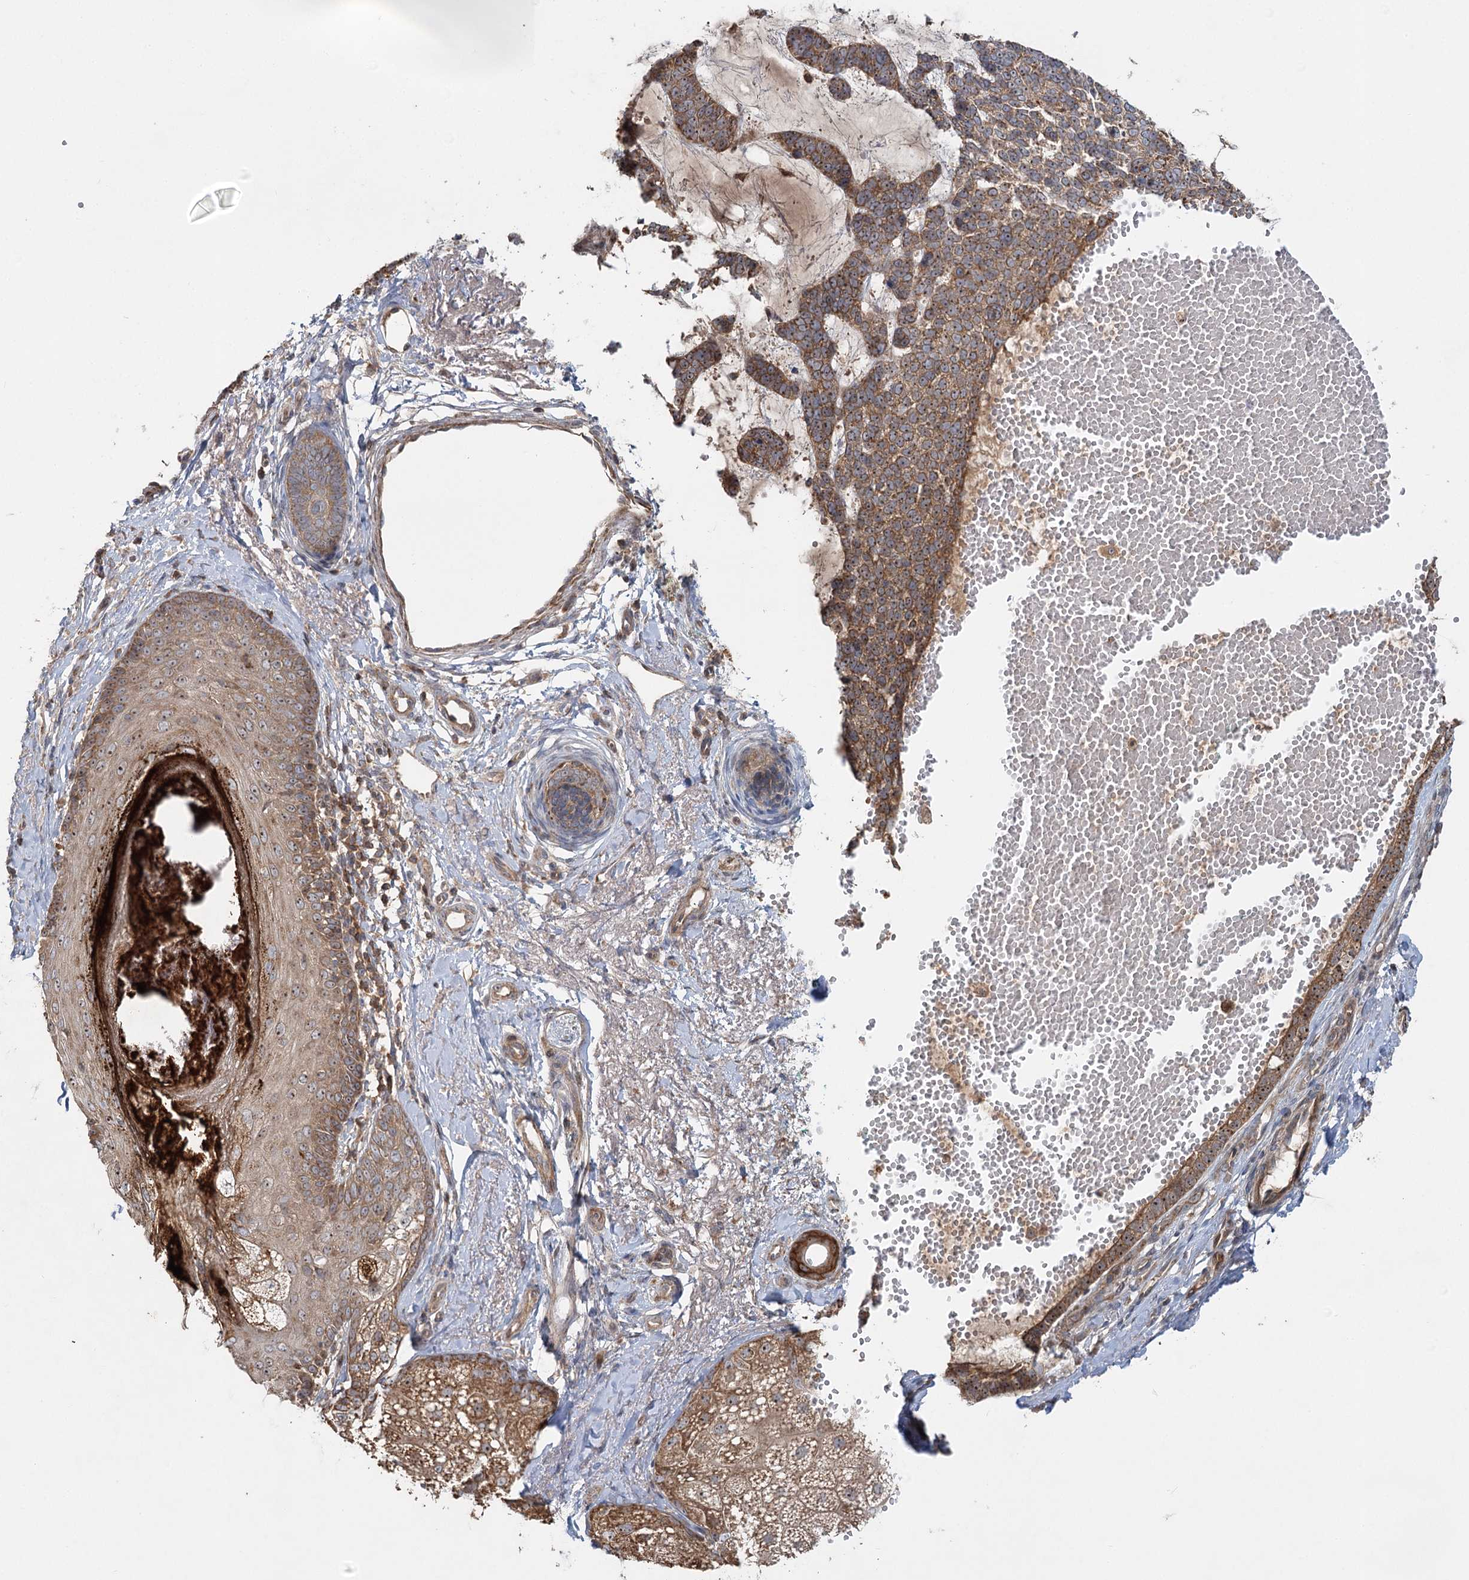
{"staining": {"intensity": "moderate", "quantity": ">75%", "location": "cytoplasmic/membranous,nuclear"}, "tissue": "skin cancer", "cell_type": "Tumor cells", "image_type": "cancer", "snomed": [{"axis": "morphology", "description": "Basal cell carcinoma"}, {"axis": "topography", "description": "Skin"}], "caption": "Immunohistochemical staining of human skin cancer (basal cell carcinoma) shows medium levels of moderate cytoplasmic/membranous and nuclear protein expression in about >75% of tumor cells. (Stains: DAB in brown, nuclei in blue, Microscopy: brightfield microscopy at high magnification).", "gene": "RAPGEF6", "patient": {"sex": "female", "age": 81}}